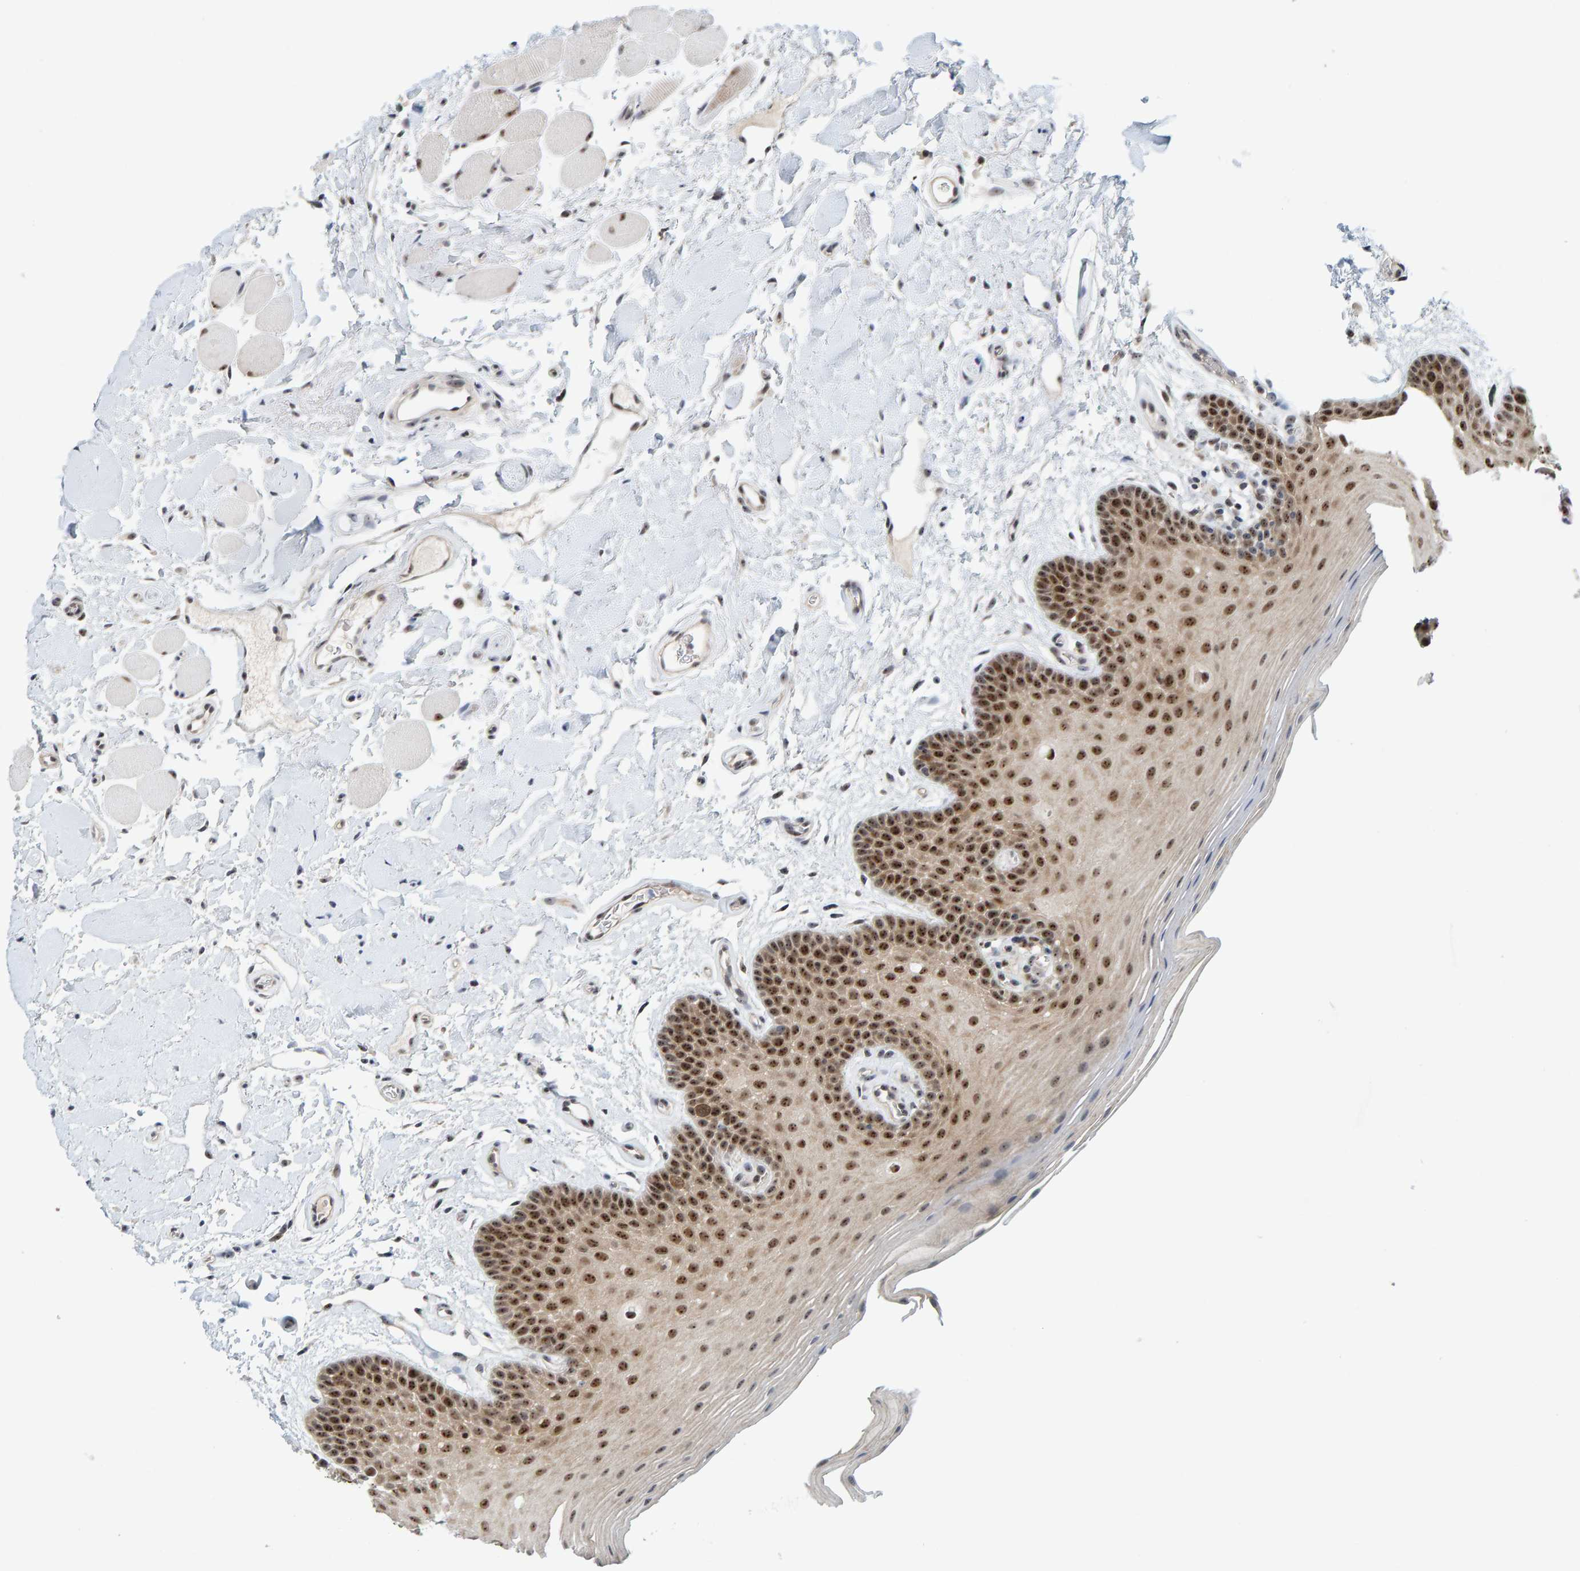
{"staining": {"intensity": "strong", "quantity": ">75%", "location": "nuclear"}, "tissue": "oral mucosa", "cell_type": "Squamous epithelial cells", "image_type": "normal", "snomed": [{"axis": "morphology", "description": "Normal tissue, NOS"}, {"axis": "topography", "description": "Oral tissue"}], "caption": "High-magnification brightfield microscopy of normal oral mucosa stained with DAB (3,3'-diaminobenzidine) (brown) and counterstained with hematoxylin (blue). squamous epithelial cells exhibit strong nuclear expression is seen in about>75% of cells. (DAB IHC, brown staining for protein, blue staining for nuclei).", "gene": "POLR1E", "patient": {"sex": "male", "age": 62}}